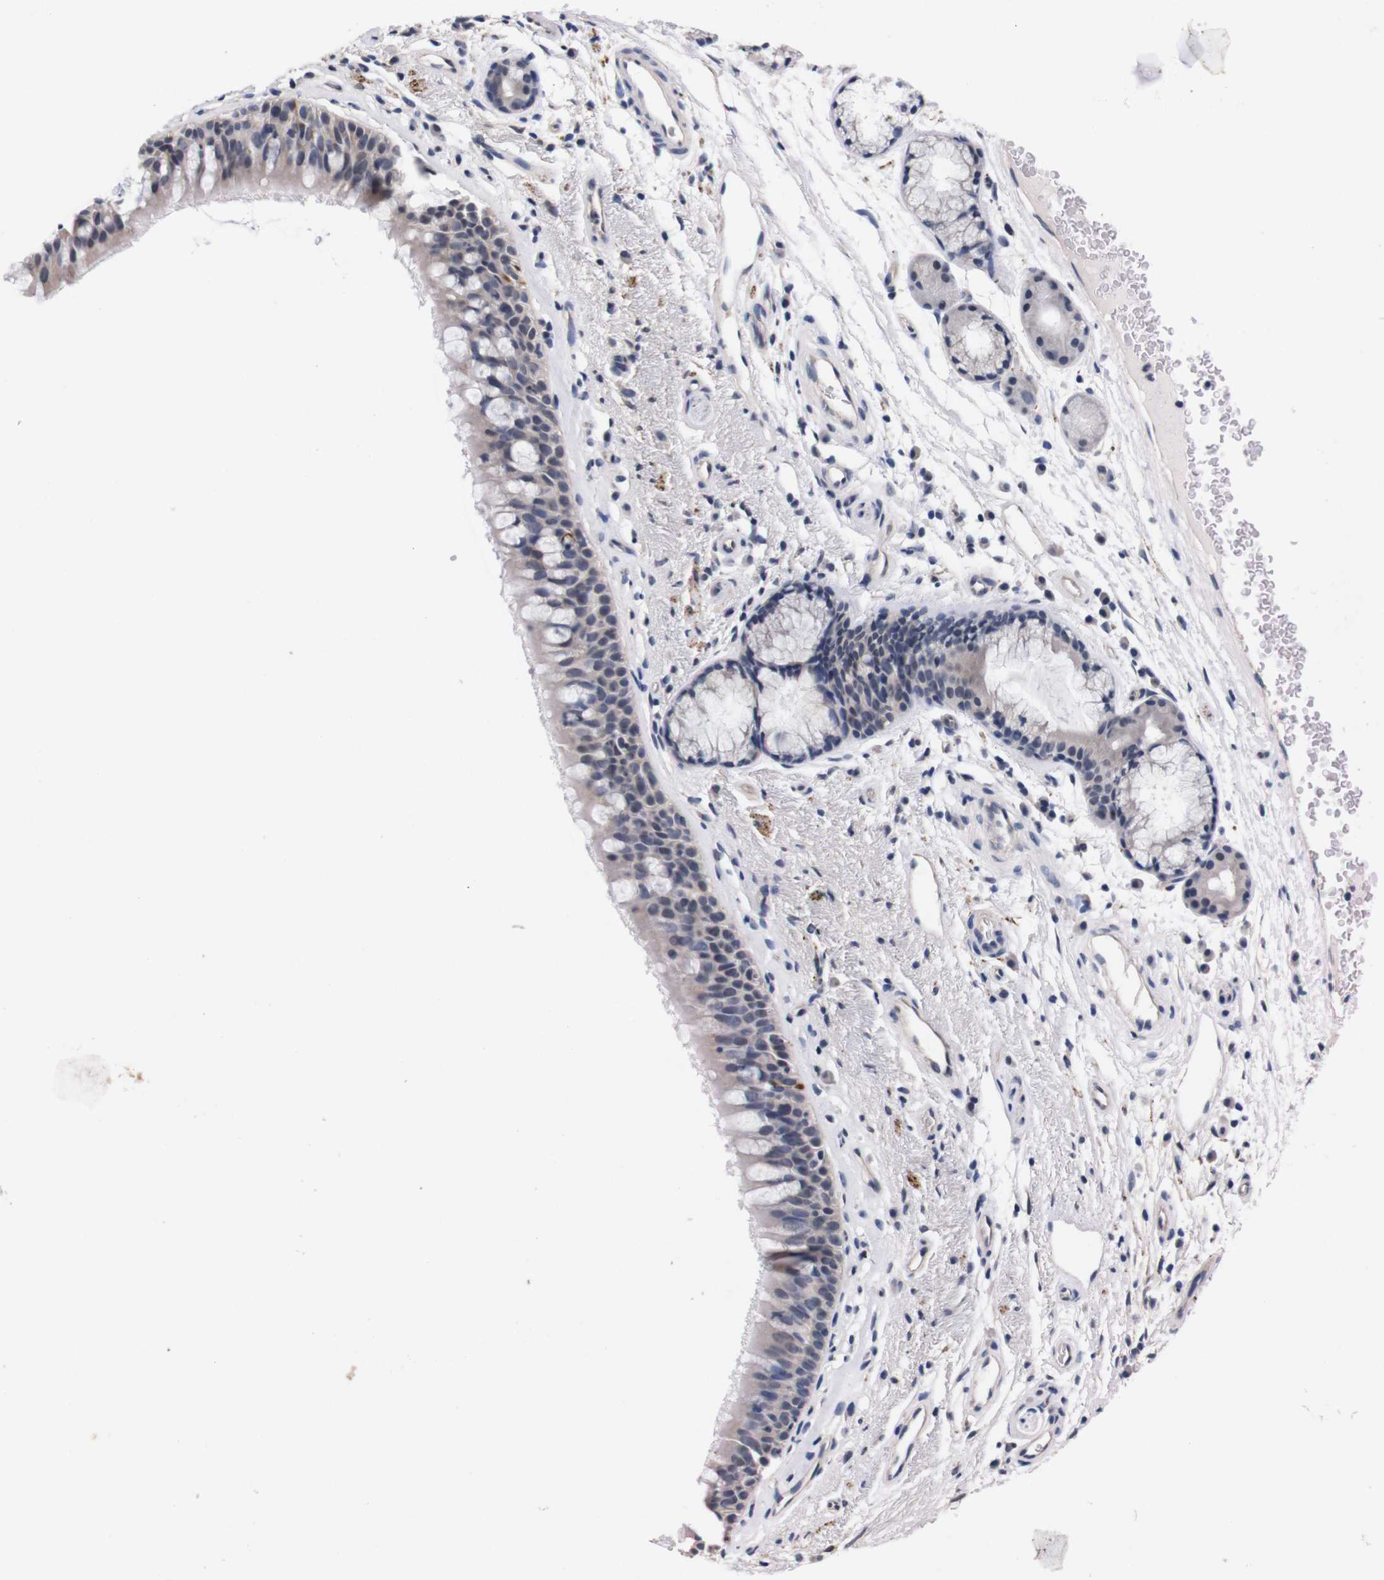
{"staining": {"intensity": "weak", "quantity": "<25%", "location": "cytoplasmic/membranous"}, "tissue": "bronchus", "cell_type": "Respiratory epithelial cells", "image_type": "normal", "snomed": [{"axis": "morphology", "description": "Normal tissue, NOS"}, {"axis": "topography", "description": "Bronchus"}], "caption": "Human bronchus stained for a protein using immunohistochemistry shows no positivity in respiratory epithelial cells.", "gene": "TNFRSF21", "patient": {"sex": "female", "age": 54}}